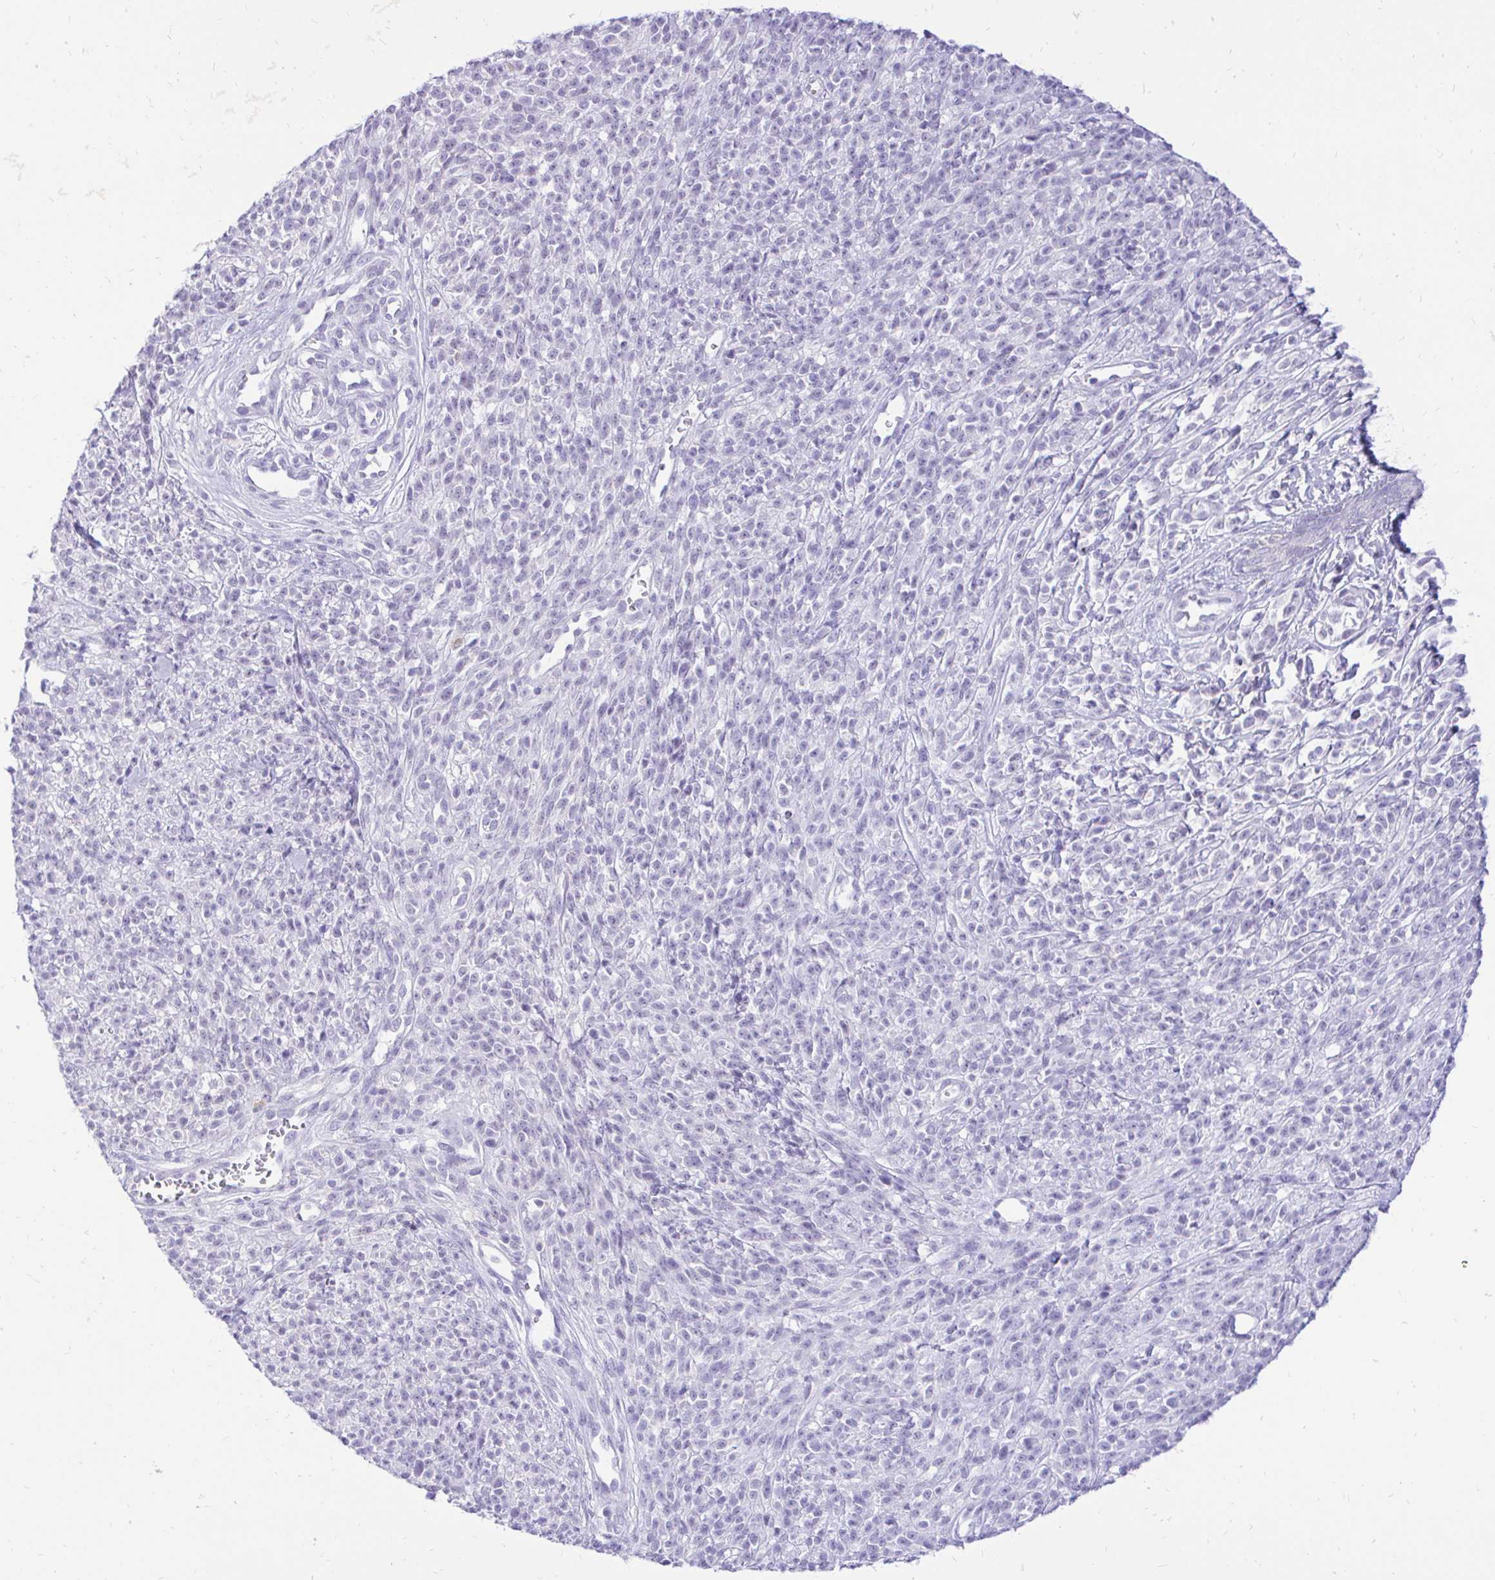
{"staining": {"intensity": "negative", "quantity": "none", "location": "none"}, "tissue": "melanoma", "cell_type": "Tumor cells", "image_type": "cancer", "snomed": [{"axis": "morphology", "description": "Malignant melanoma, NOS"}, {"axis": "topography", "description": "Skin"}, {"axis": "topography", "description": "Skin of trunk"}], "caption": "Malignant melanoma was stained to show a protein in brown. There is no significant expression in tumor cells.", "gene": "FATE1", "patient": {"sex": "male", "age": 74}}